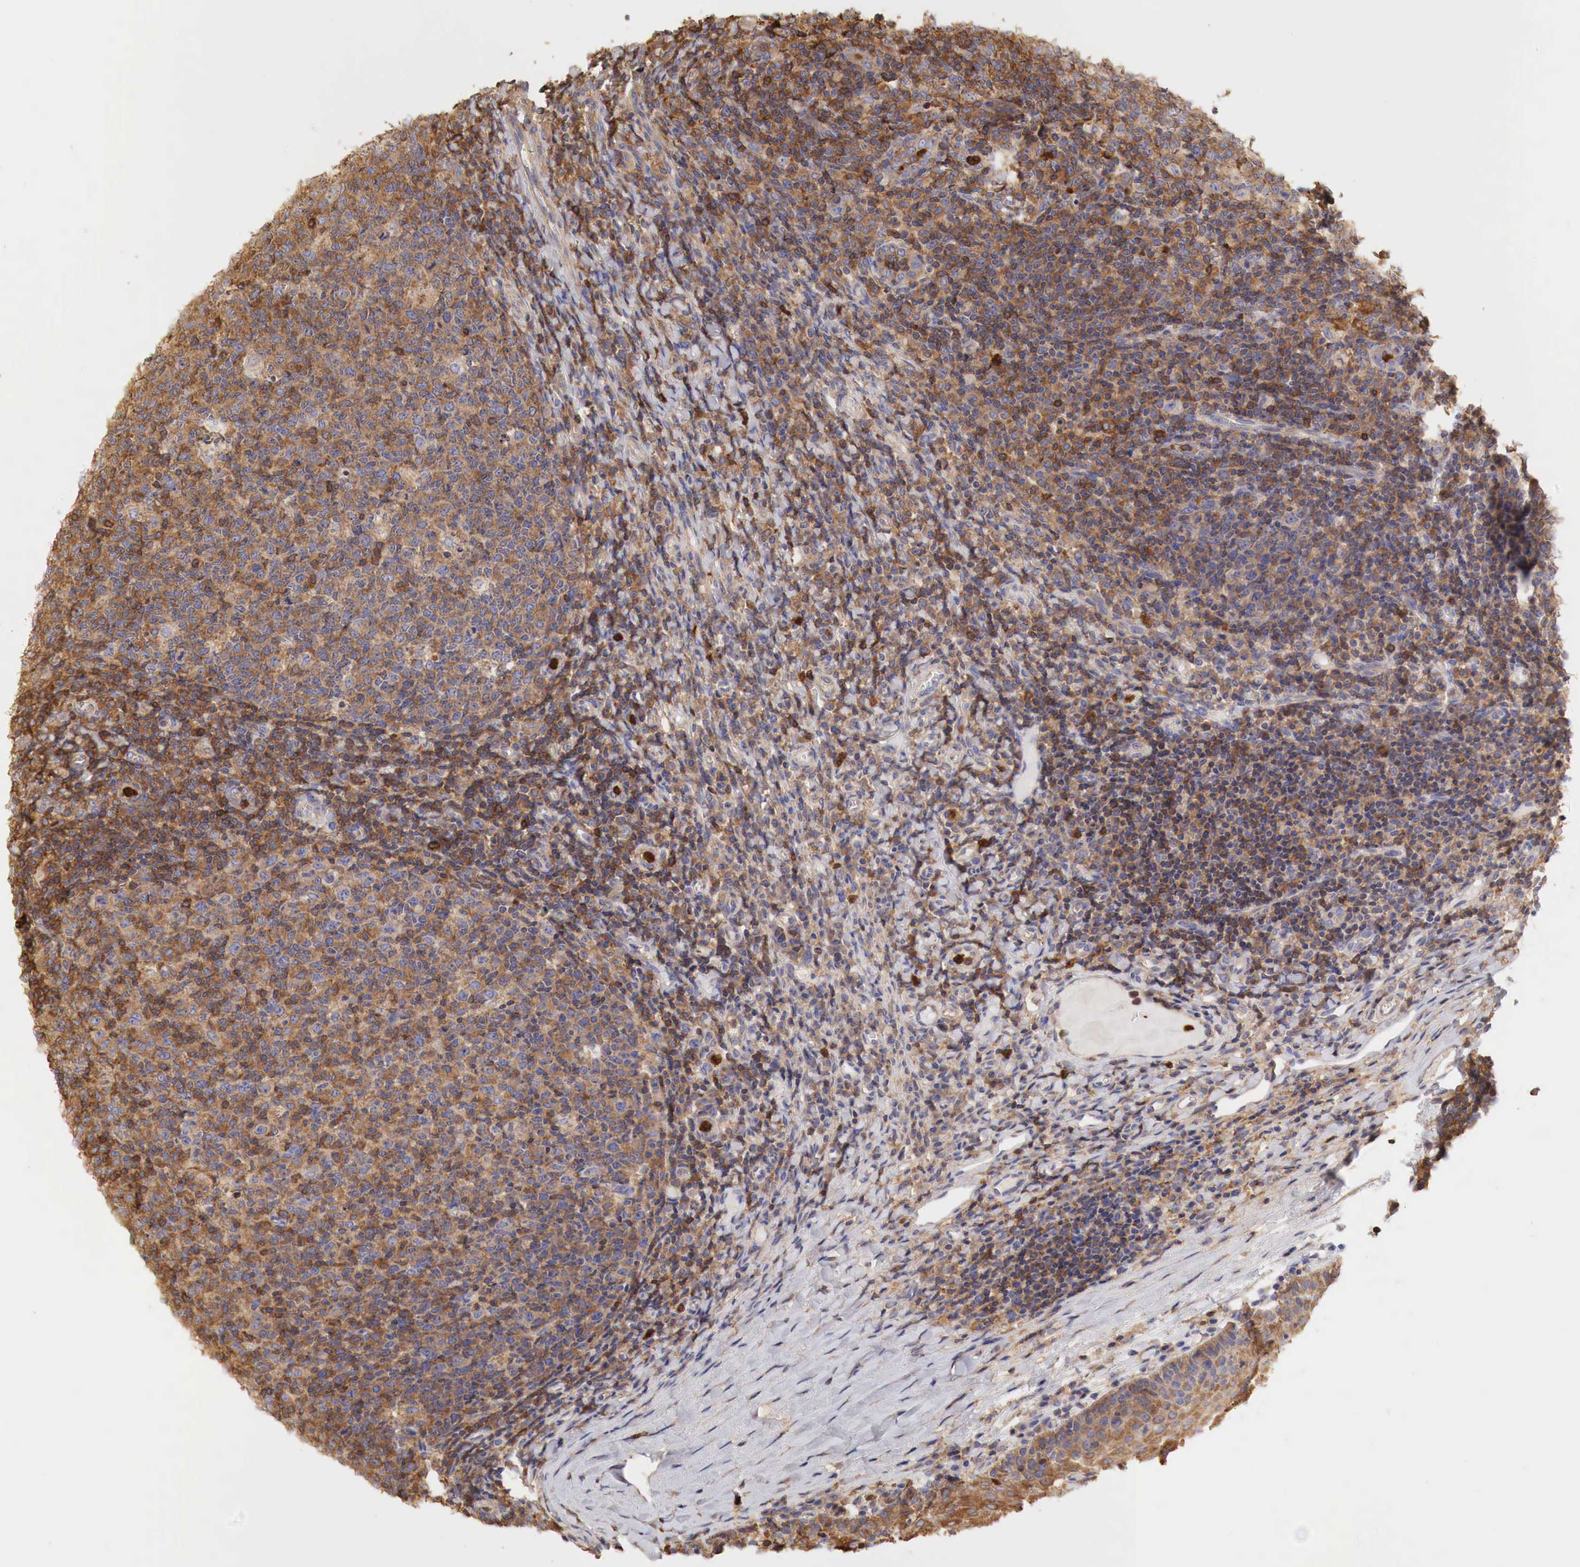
{"staining": {"intensity": "weak", "quantity": "25%-75%", "location": "cytoplasmic/membranous"}, "tissue": "tonsil", "cell_type": "Germinal center cells", "image_type": "normal", "snomed": [{"axis": "morphology", "description": "Normal tissue, NOS"}, {"axis": "topography", "description": "Tonsil"}], "caption": "Tonsil stained with a protein marker reveals weak staining in germinal center cells.", "gene": "G6PD", "patient": {"sex": "male", "age": 6}}